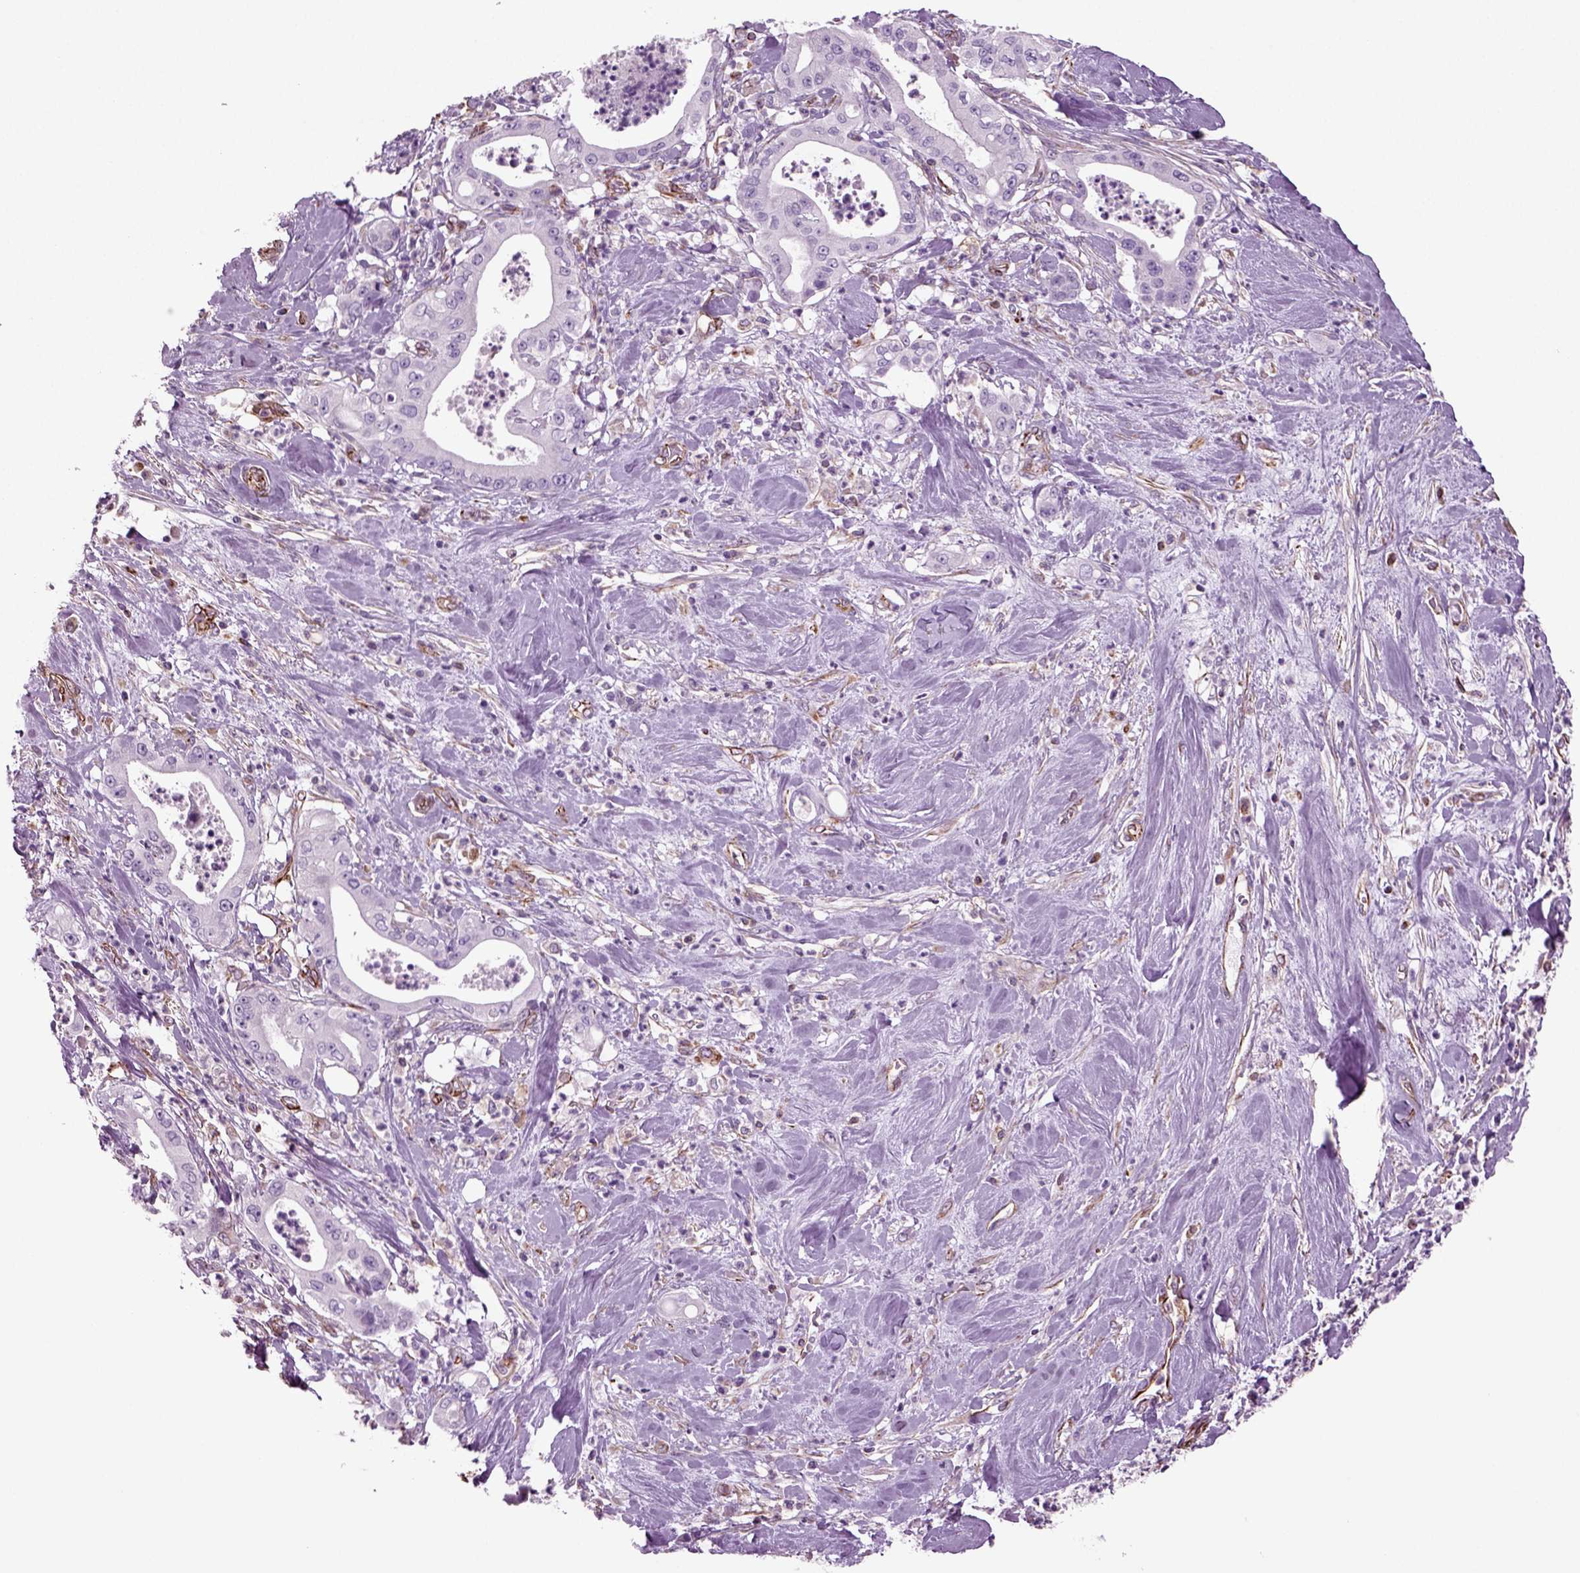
{"staining": {"intensity": "negative", "quantity": "none", "location": "none"}, "tissue": "pancreatic cancer", "cell_type": "Tumor cells", "image_type": "cancer", "snomed": [{"axis": "morphology", "description": "Adenocarcinoma, NOS"}, {"axis": "topography", "description": "Pancreas"}], "caption": "Immunohistochemistry photomicrograph of human pancreatic cancer (adenocarcinoma) stained for a protein (brown), which reveals no positivity in tumor cells.", "gene": "ACER3", "patient": {"sex": "male", "age": 71}}